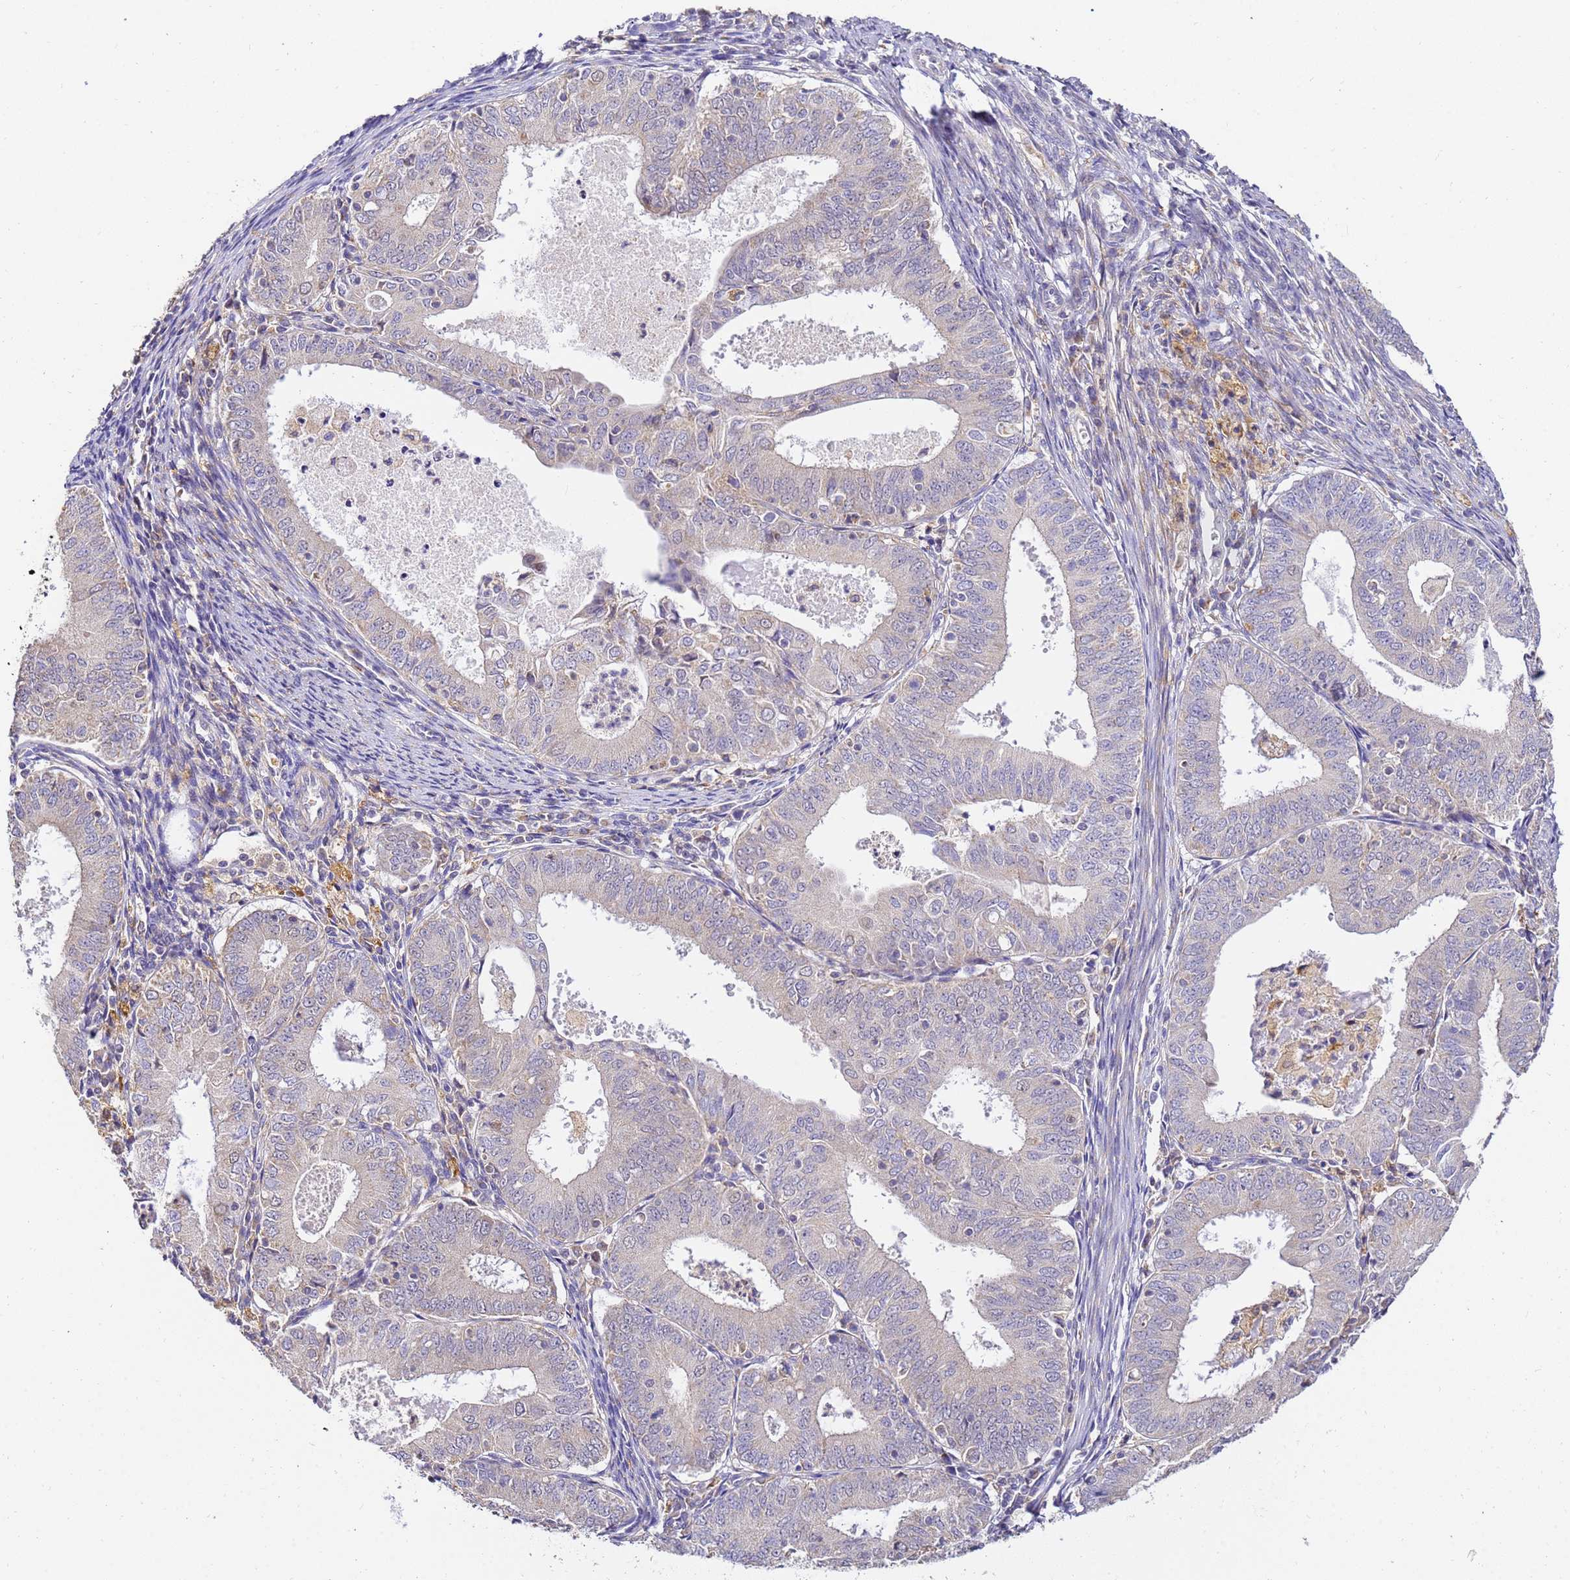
{"staining": {"intensity": "negative", "quantity": "none", "location": "none"}, "tissue": "endometrial cancer", "cell_type": "Tumor cells", "image_type": "cancer", "snomed": [{"axis": "morphology", "description": "Adenocarcinoma, NOS"}, {"axis": "topography", "description": "Endometrium"}], "caption": "The photomicrograph exhibits no significant expression in tumor cells of endometrial cancer (adenocarcinoma).", "gene": "ARL8B", "patient": {"sex": "female", "age": 57}}